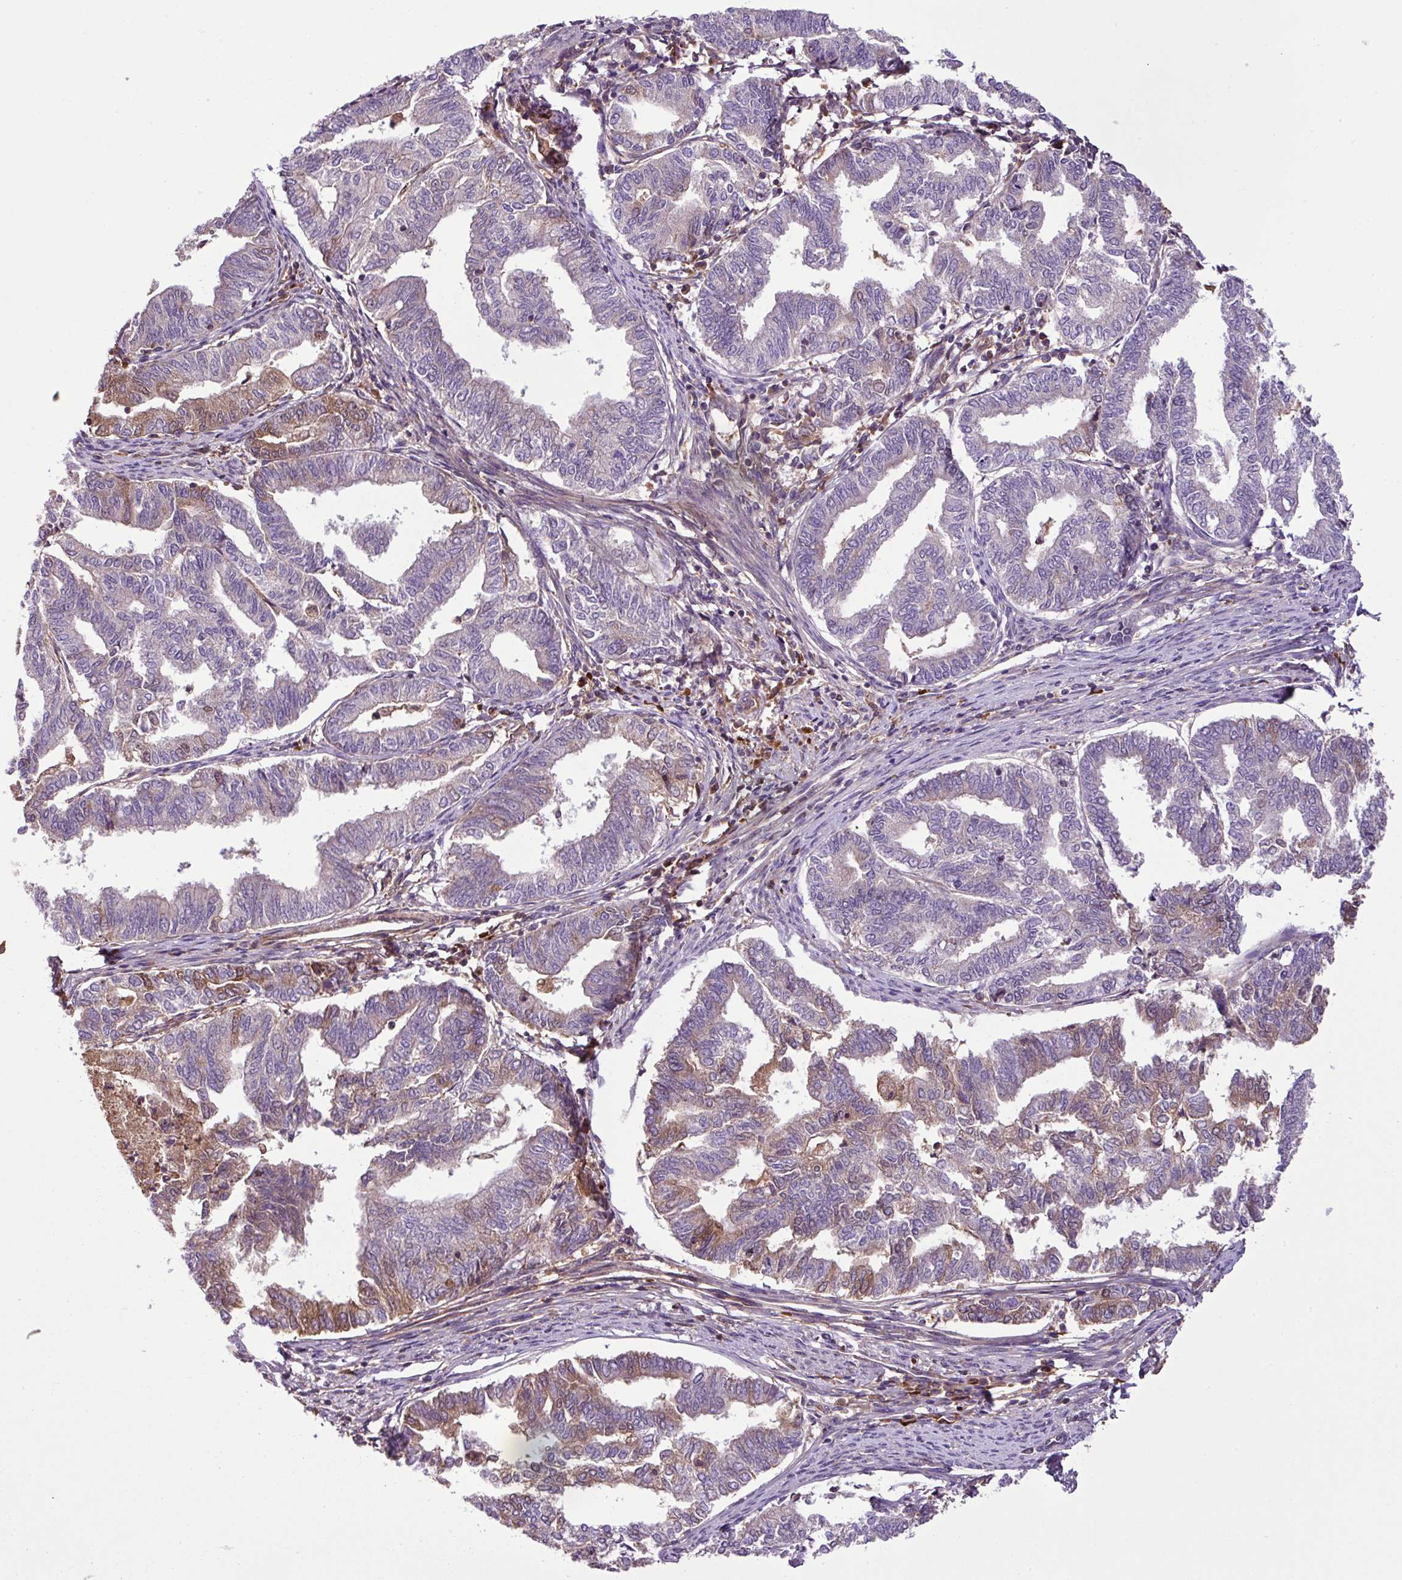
{"staining": {"intensity": "moderate", "quantity": "<25%", "location": "cytoplasmic/membranous,nuclear"}, "tissue": "endometrial cancer", "cell_type": "Tumor cells", "image_type": "cancer", "snomed": [{"axis": "morphology", "description": "Adenocarcinoma, NOS"}, {"axis": "topography", "description": "Endometrium"}], "caption": "IHC of endometrial cancer displays low levels of moderate cytoplasmic/membranous and nuclear expression in approximately <25% of tumor cells.", "gene": "ZNF266", "patient": {"sex": "female", "age": 79}}